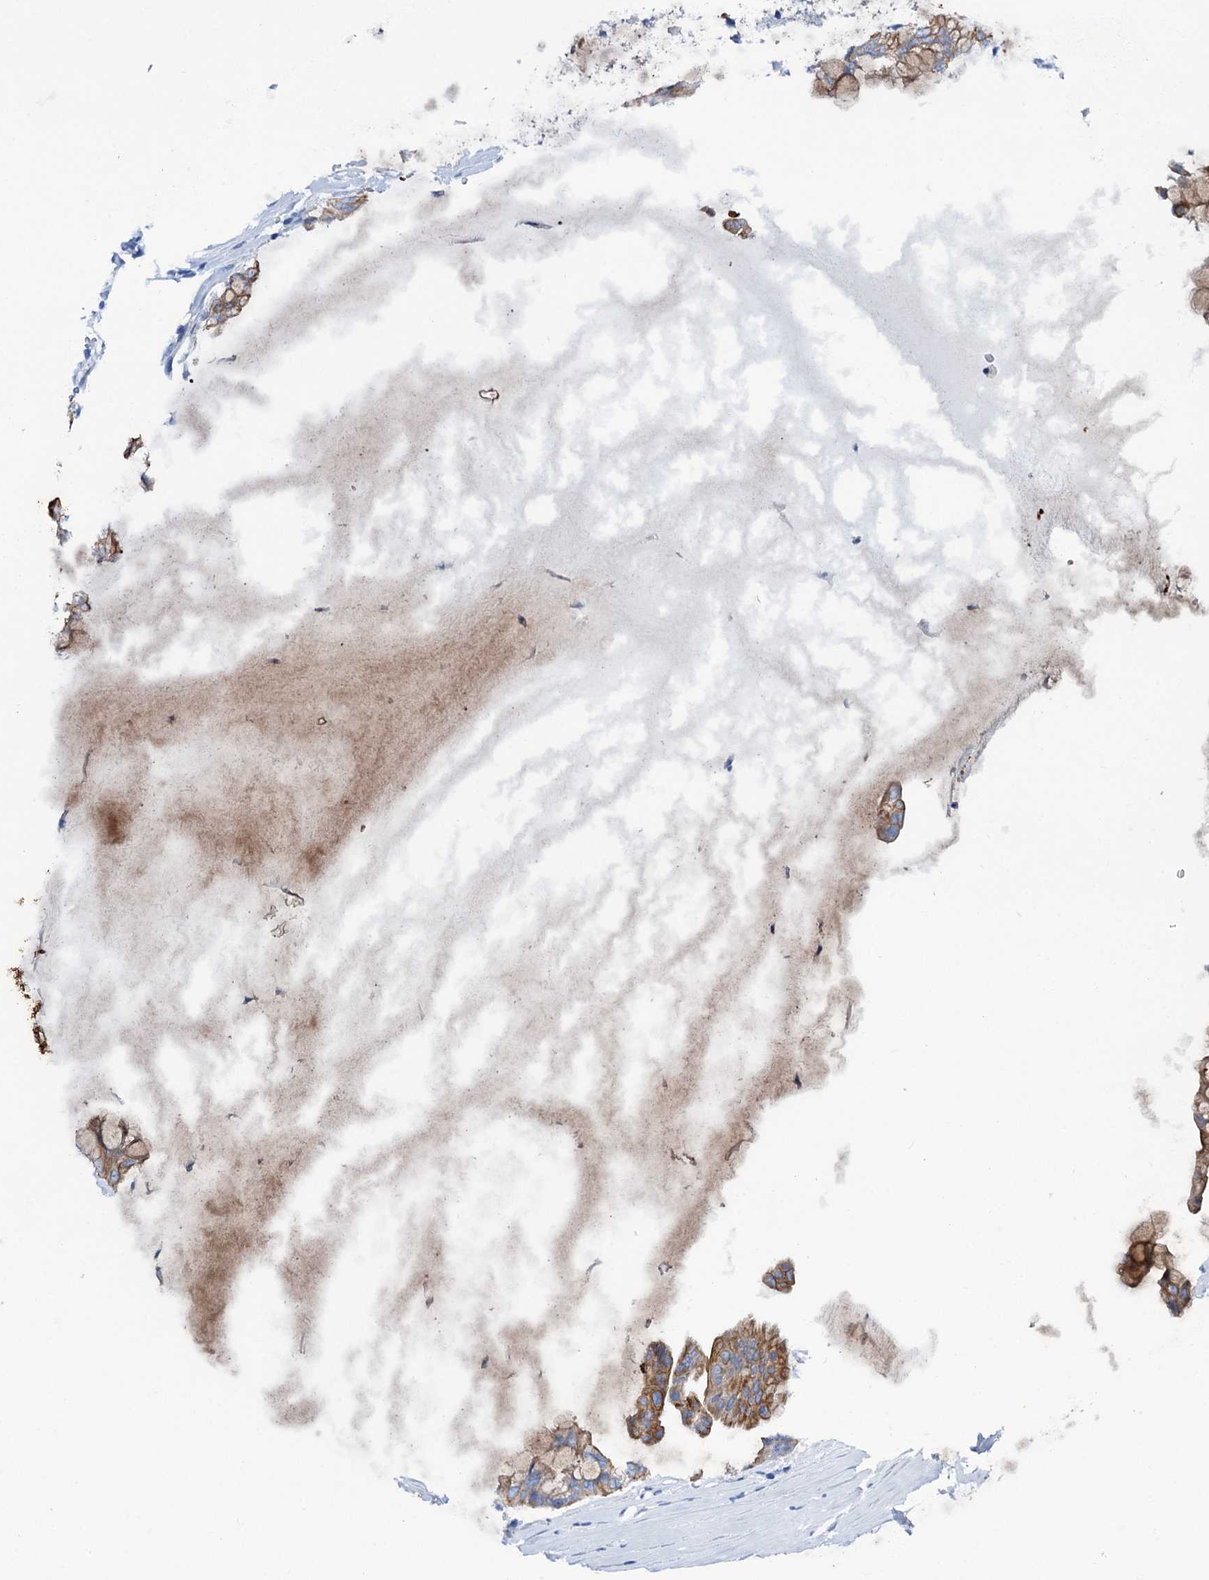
{"staining": {"intensity": "moderate", "quantity": ">75%", "location": "cytoplasmic/membranous"}, "tissue": "ovarian cancer", "cell_type": "Tumor cells", "image_type": "cancer", "snomed": [{"axis": "morphology", "description": "Cystadenocarcinoma, mucinous, NOS"}, {"axis": "topography", "description": "Ovary"}], "caption": "Mucinous cystadenocarcinoma (ovarian) stained with DAB immunohistochemistry displays medium levels of moderate cytoplasmic/membranous positivity in about >75% of tumor cells.", "gene": "FAAP20", "patient": {"sex": "female", "age": 73}}